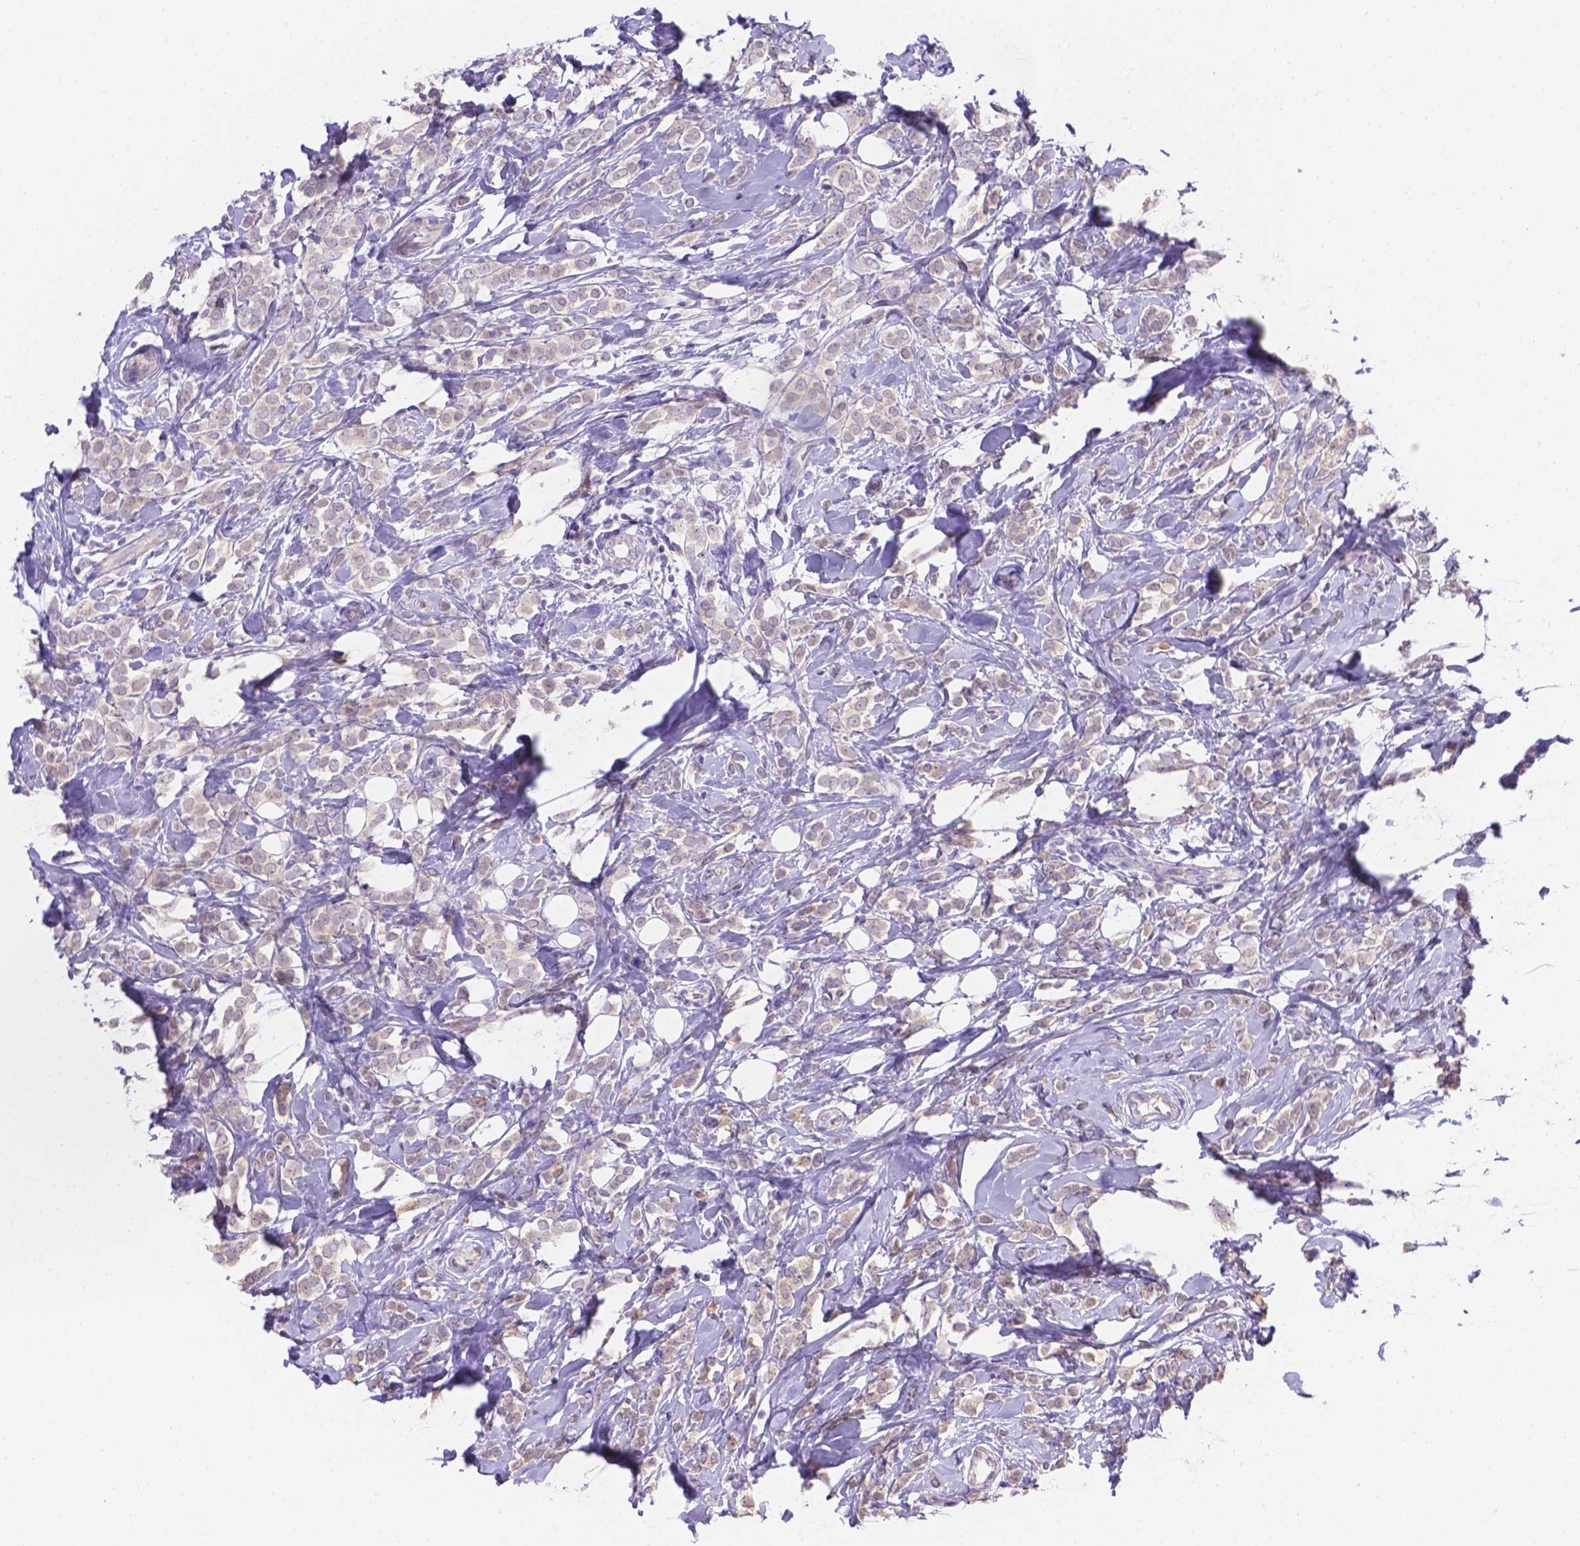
{"staining": {"intensity": "negative", "quantity": "none", "location": "none"}, "tissue": "breast cancer", "cell_type": "Tumor cells", "image_type": "cancer", "snomed": [{"axis": "morphology", "description": "Lobular carcinoma"}, {"axis": "topography", "description": "Breast"}], "caption": "High magnification brightfield microscopy of lobular carcinoma (breast) stained with DAB (brown) and counterstained with hematoxylin (blue): tumor cells show no significant positivity.", "gene": "CD96", "patient": {"sex": "female", "age": 49}}